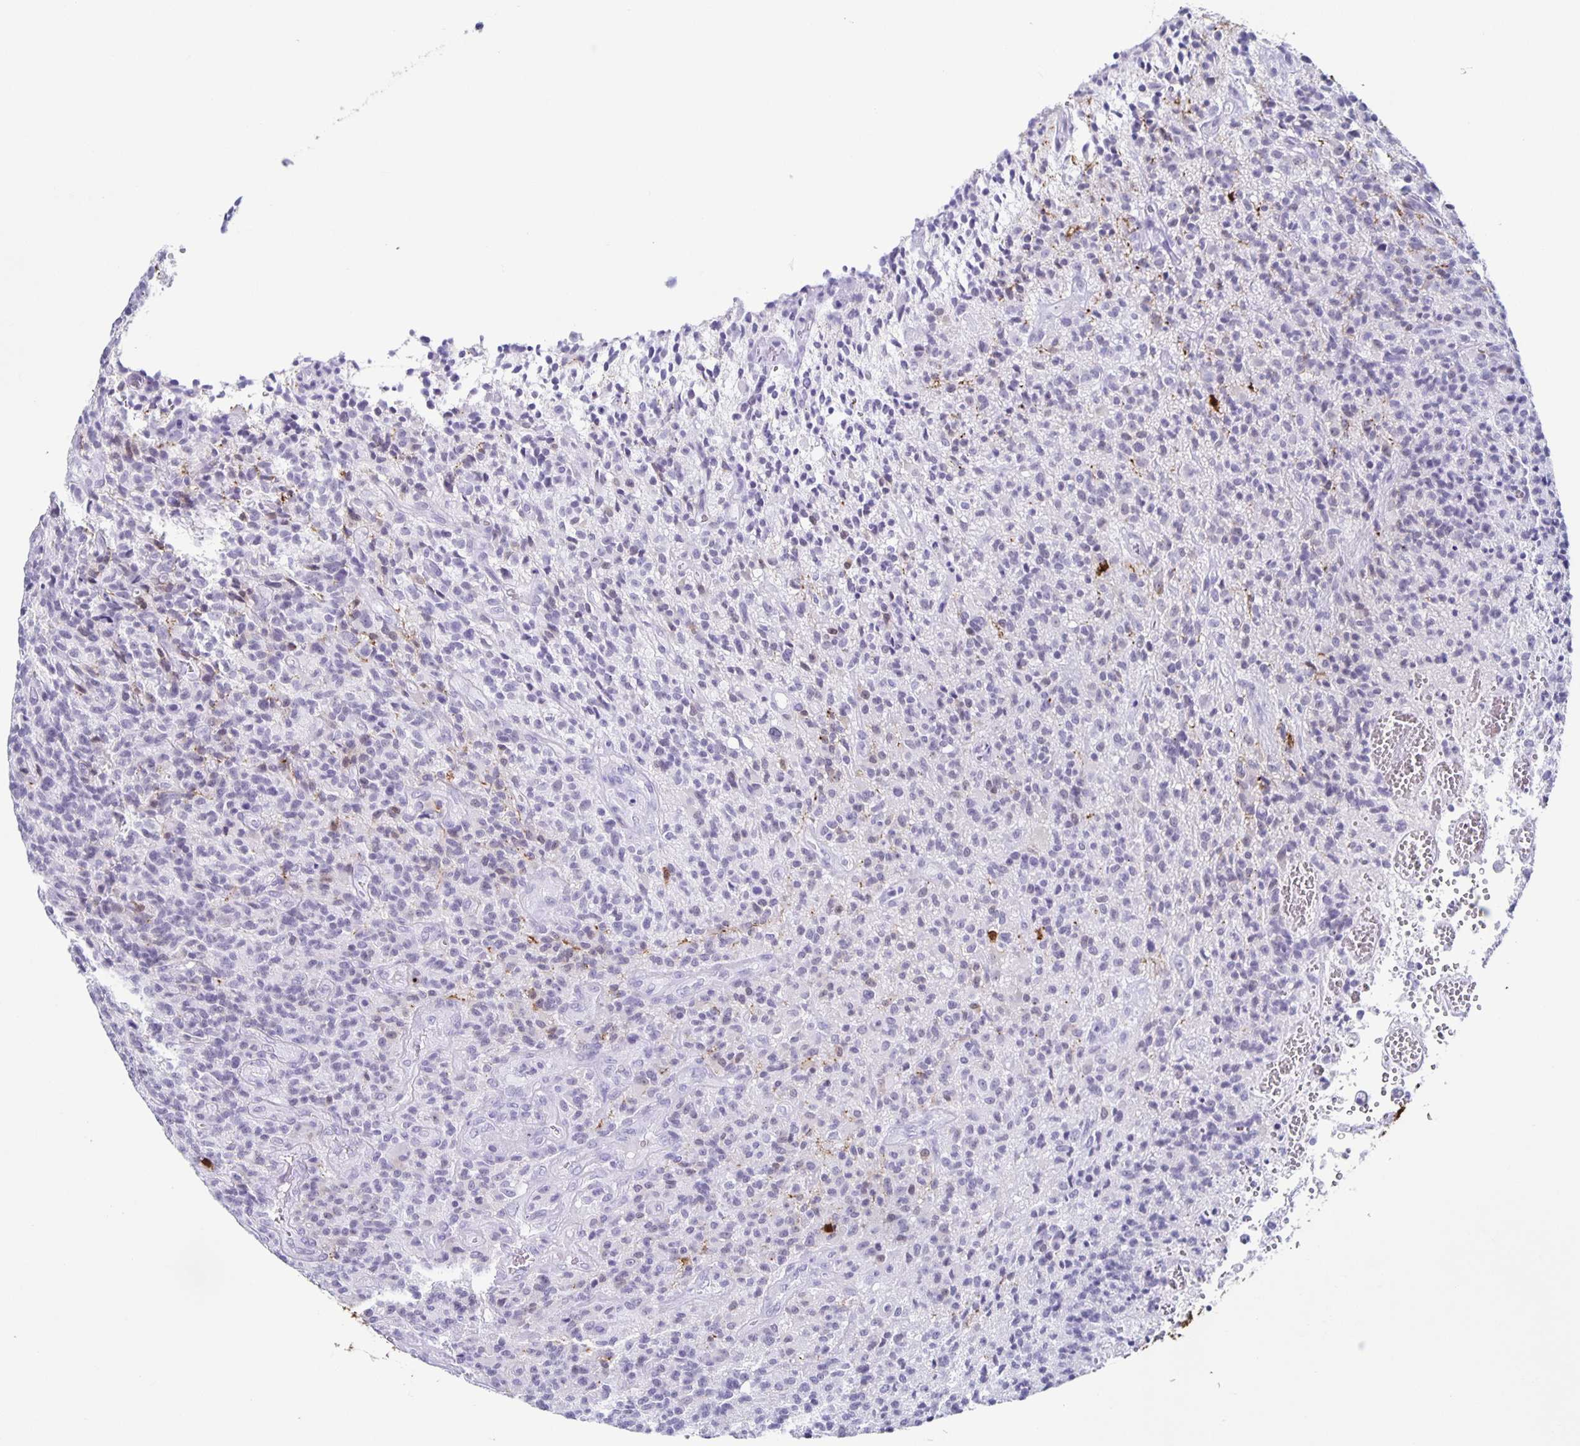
{"staining": {"intensity": "negative", "quantity": "none", "location": "none"}, "tissue": "glioma", "cell_type": "Tumor cells", "image_type": "cancer", "snomed": [{"axis": "morphology", "description": "Glioma, malignant, High grade"}, {"axis": "topography", "description": "Brain"}], "caption": "DAB (3,3'-diaminobenzidine) immunohistochemical staining of human glioma shows no significant expression in tumor cells. The staining was performed using DAB (3,3'-diaminobenzidine) to visualize the protein expression in brown, while the nuclei were stained in blue with hematoxylin (Magnification: 20x).", "gene": "TPPP", "patient": {"sex": "male", "age": 76}}